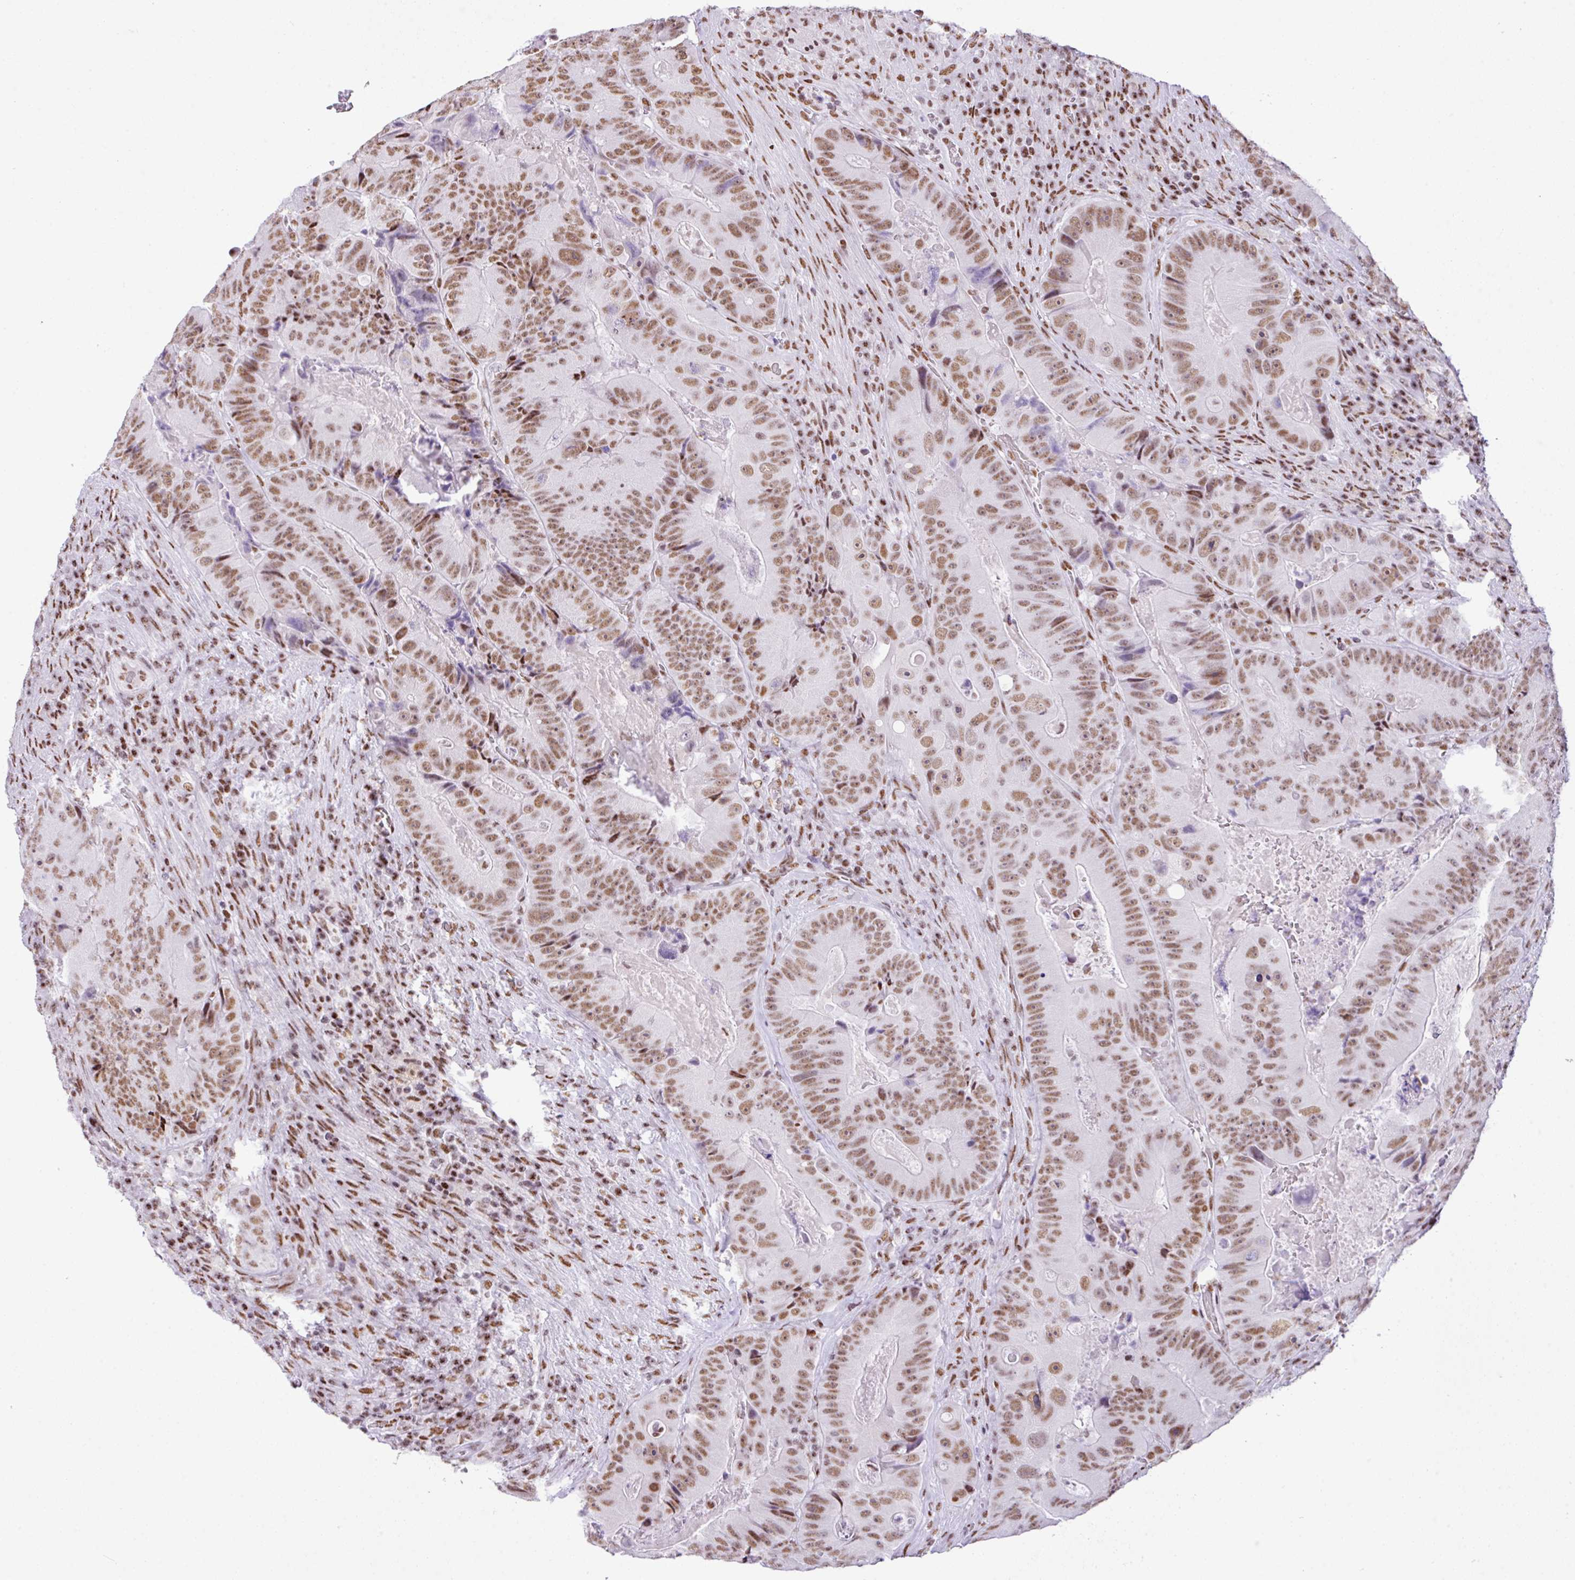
{"staining": {"intensity": "moderate", "quantity": ">75%", "location": "nuclear"}, "tissue": "colorectal cancer", "cell_type": "Tumor cells", "image_type": "cancer", "snomed": [{"axis": "morphology", "description": "Adenocarcinoma, NOS"}, {"axis": "topography", "description": "Colon"}], "caption": "Brown immunohistochemical staining in human adenocarcinoma (colorectal) reveals moderate nuclear positivity in about >75% of tumor cells.", "gene": "RARG", "patient": {"sex": "female", "age": 86}}